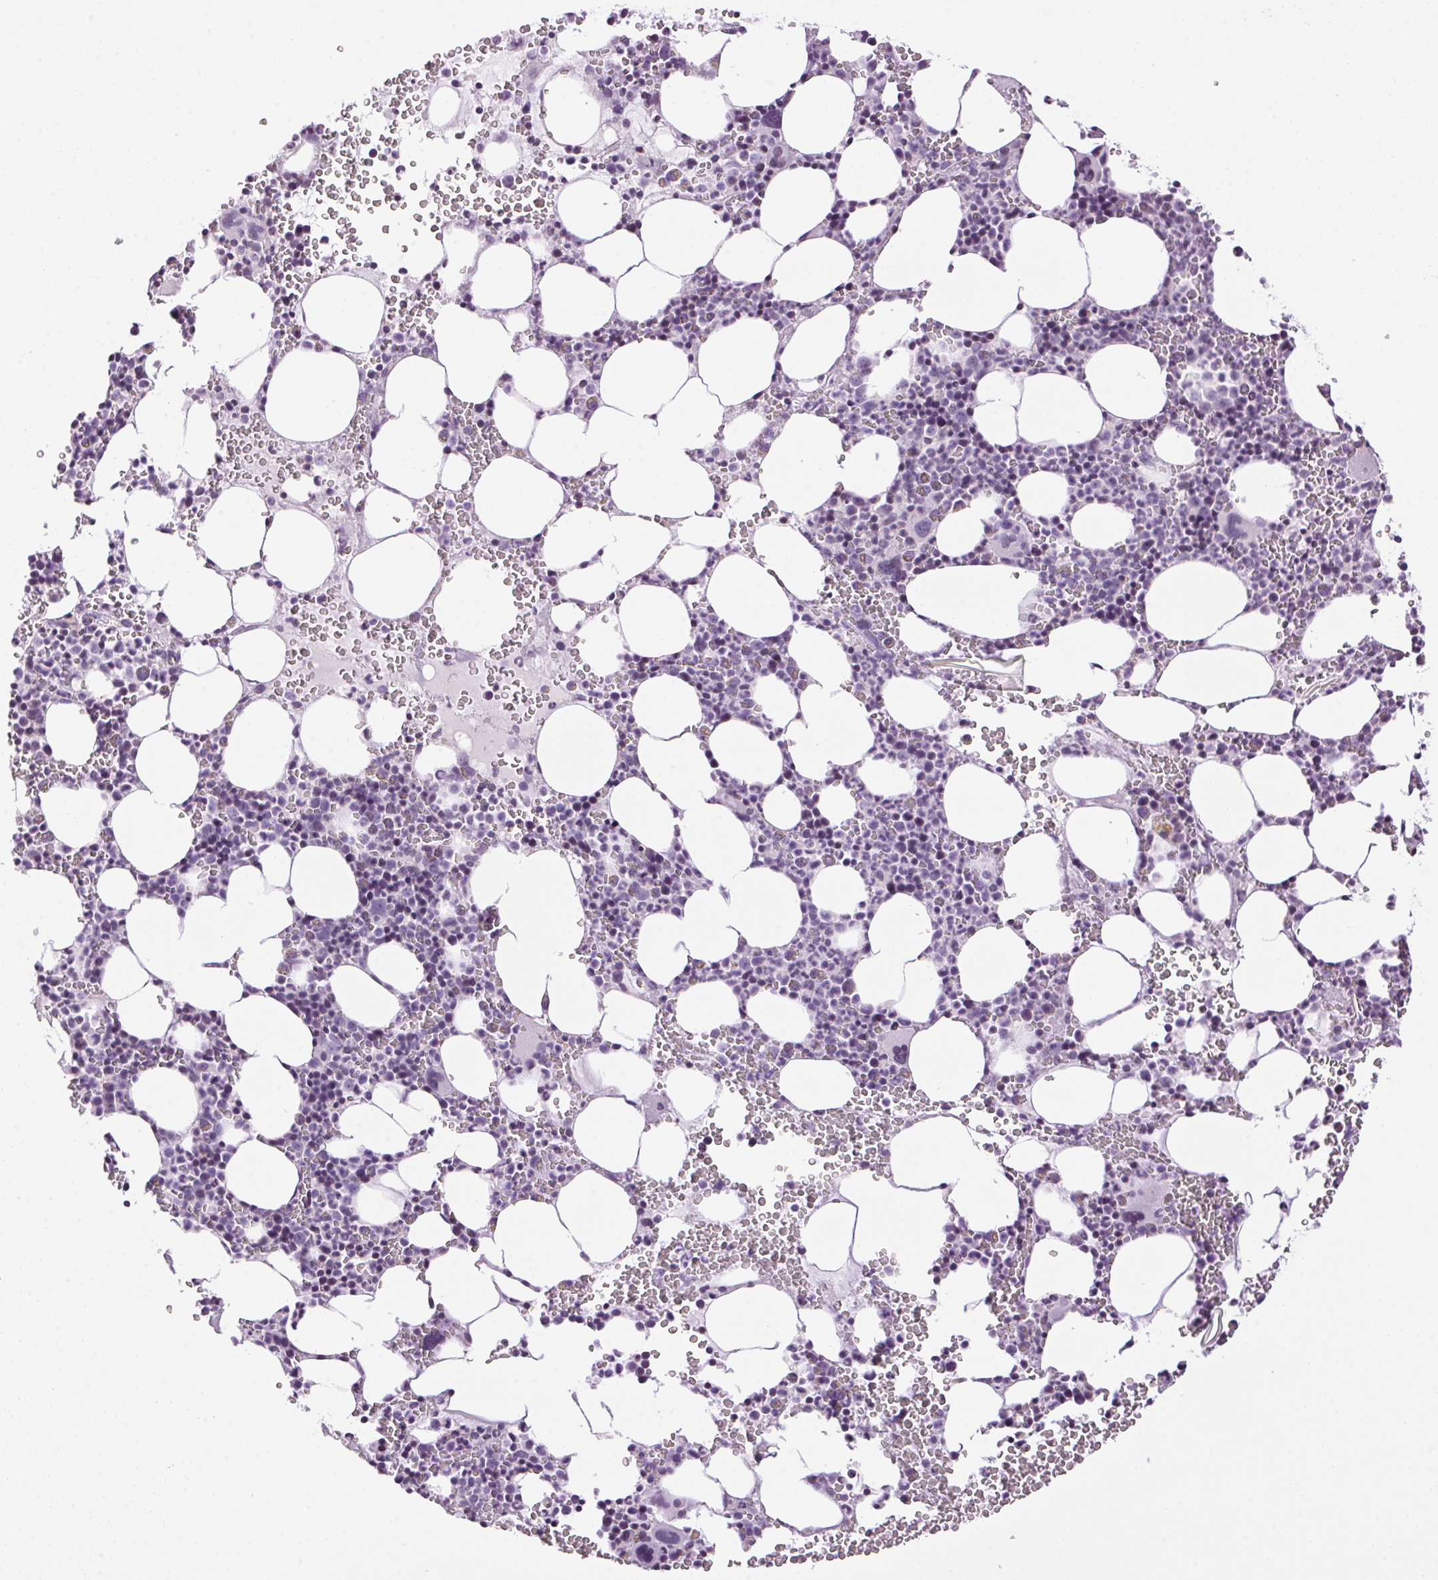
{"staining": {"intensity": "negative", "quantity": "none", "location": "none"}, "tissue": "bone marrow", "cell_type": "Hematopoietic cells", "image_type": "normal", "snomed": [{"axis": "morphology", "description": "Normal tissue, NOS"}, {"axis": "topography", "description": "Bone marrow"}], "caption": "Immunohistochemistry (IHC) of unremarkable human bone marrow reveals no expression in hematopoietic cells.", "gene": "TMEM88B", "patient": {"sex": "male", "age": 82}}